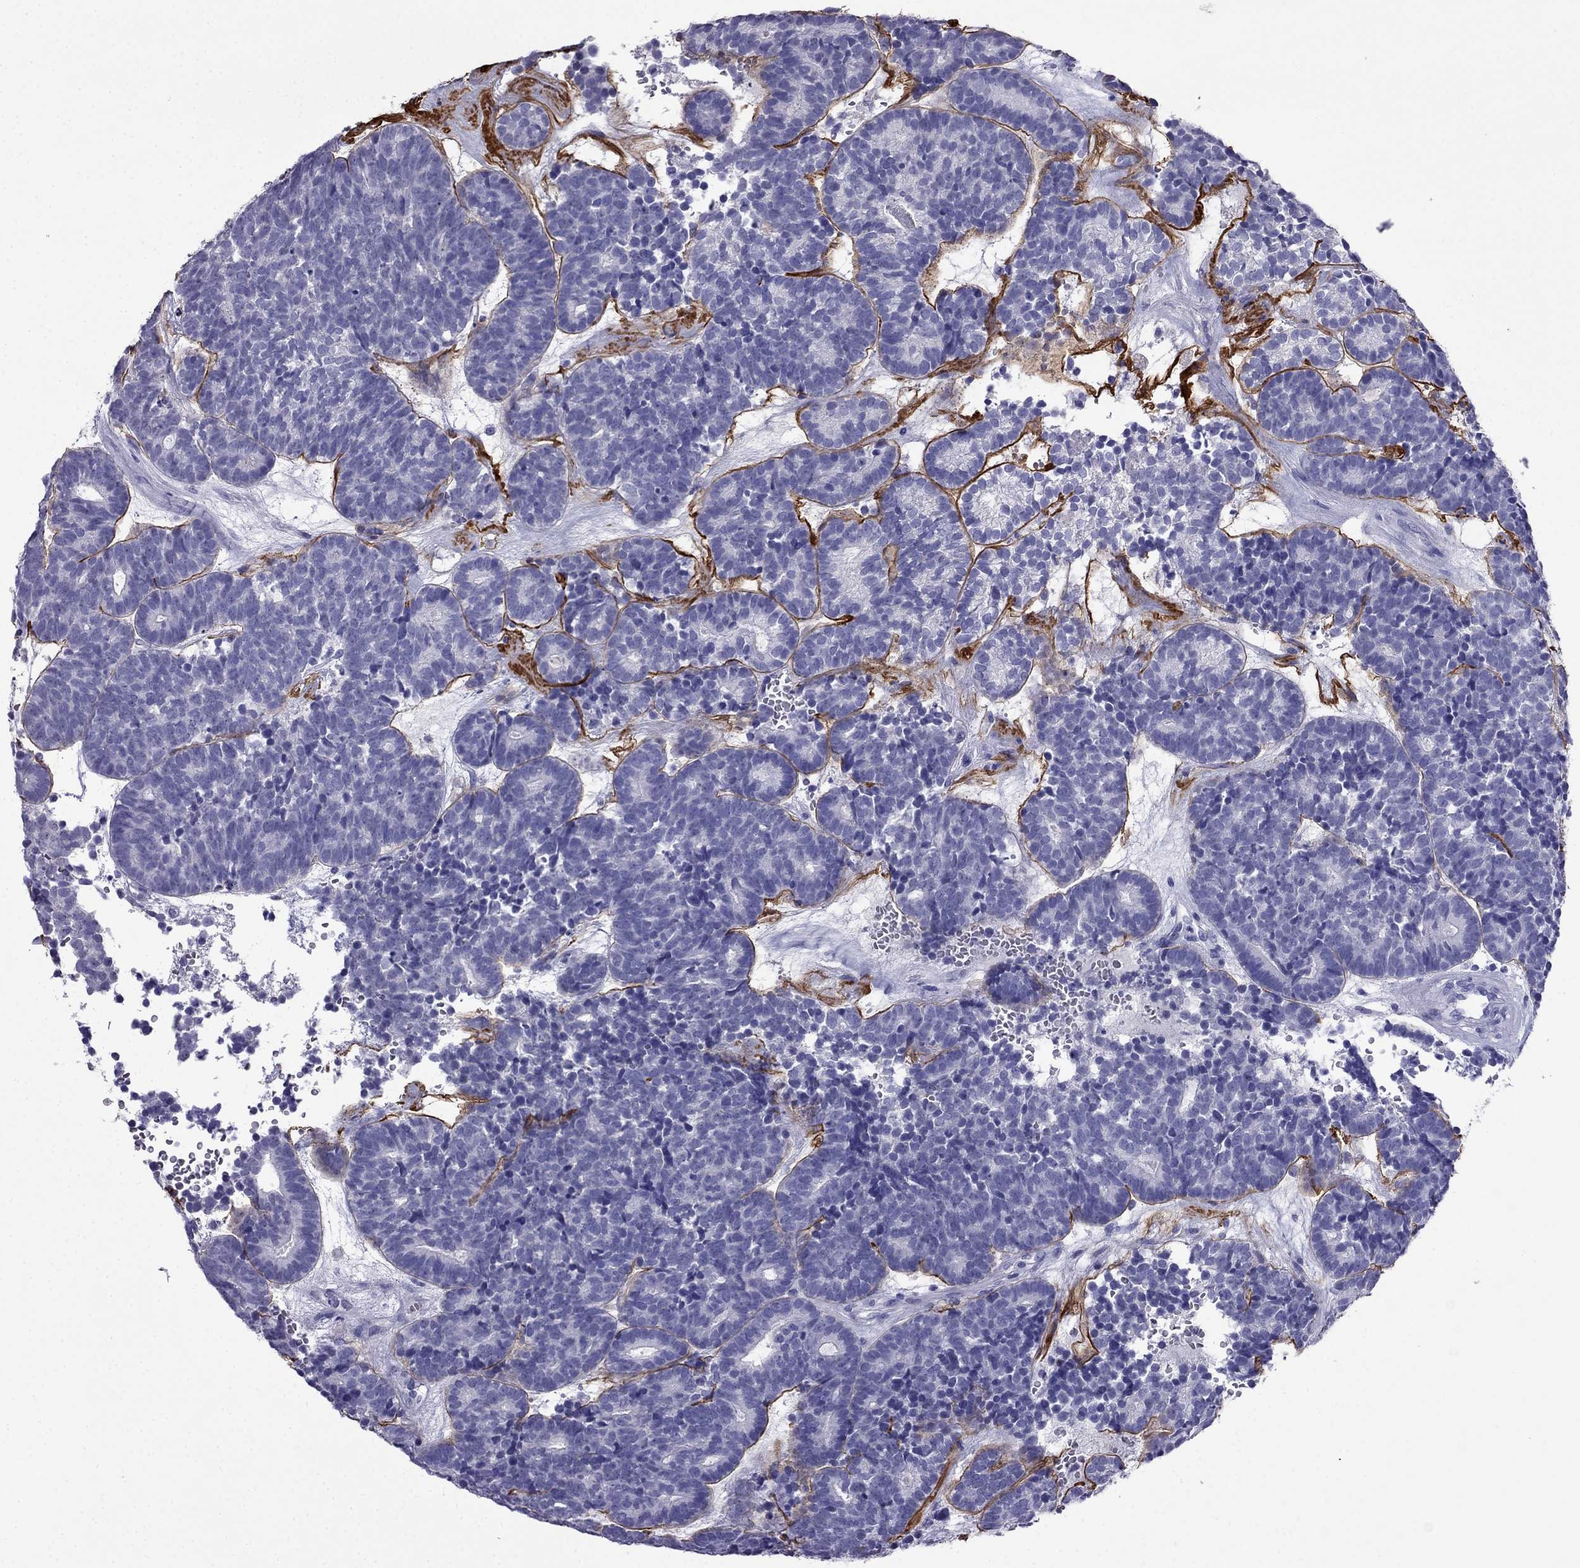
{"staining": {"intensity": "negative", "quantity": "none", "location": "none"}, "tissue": "head and neck cancer", "cell_type": "Tumor cells", "image_type": "cancer", "snomed": [{"axis": "morphology", "description": "Adenocarcinoma, NOS"}, {"axis": "topography", "description": "Head-Neck"}], "caption": "Tumor cells show no significant positivity in head and neck cancer.", "gene": "CDHR4", "patient": {"sex": "female", "age": 81}}